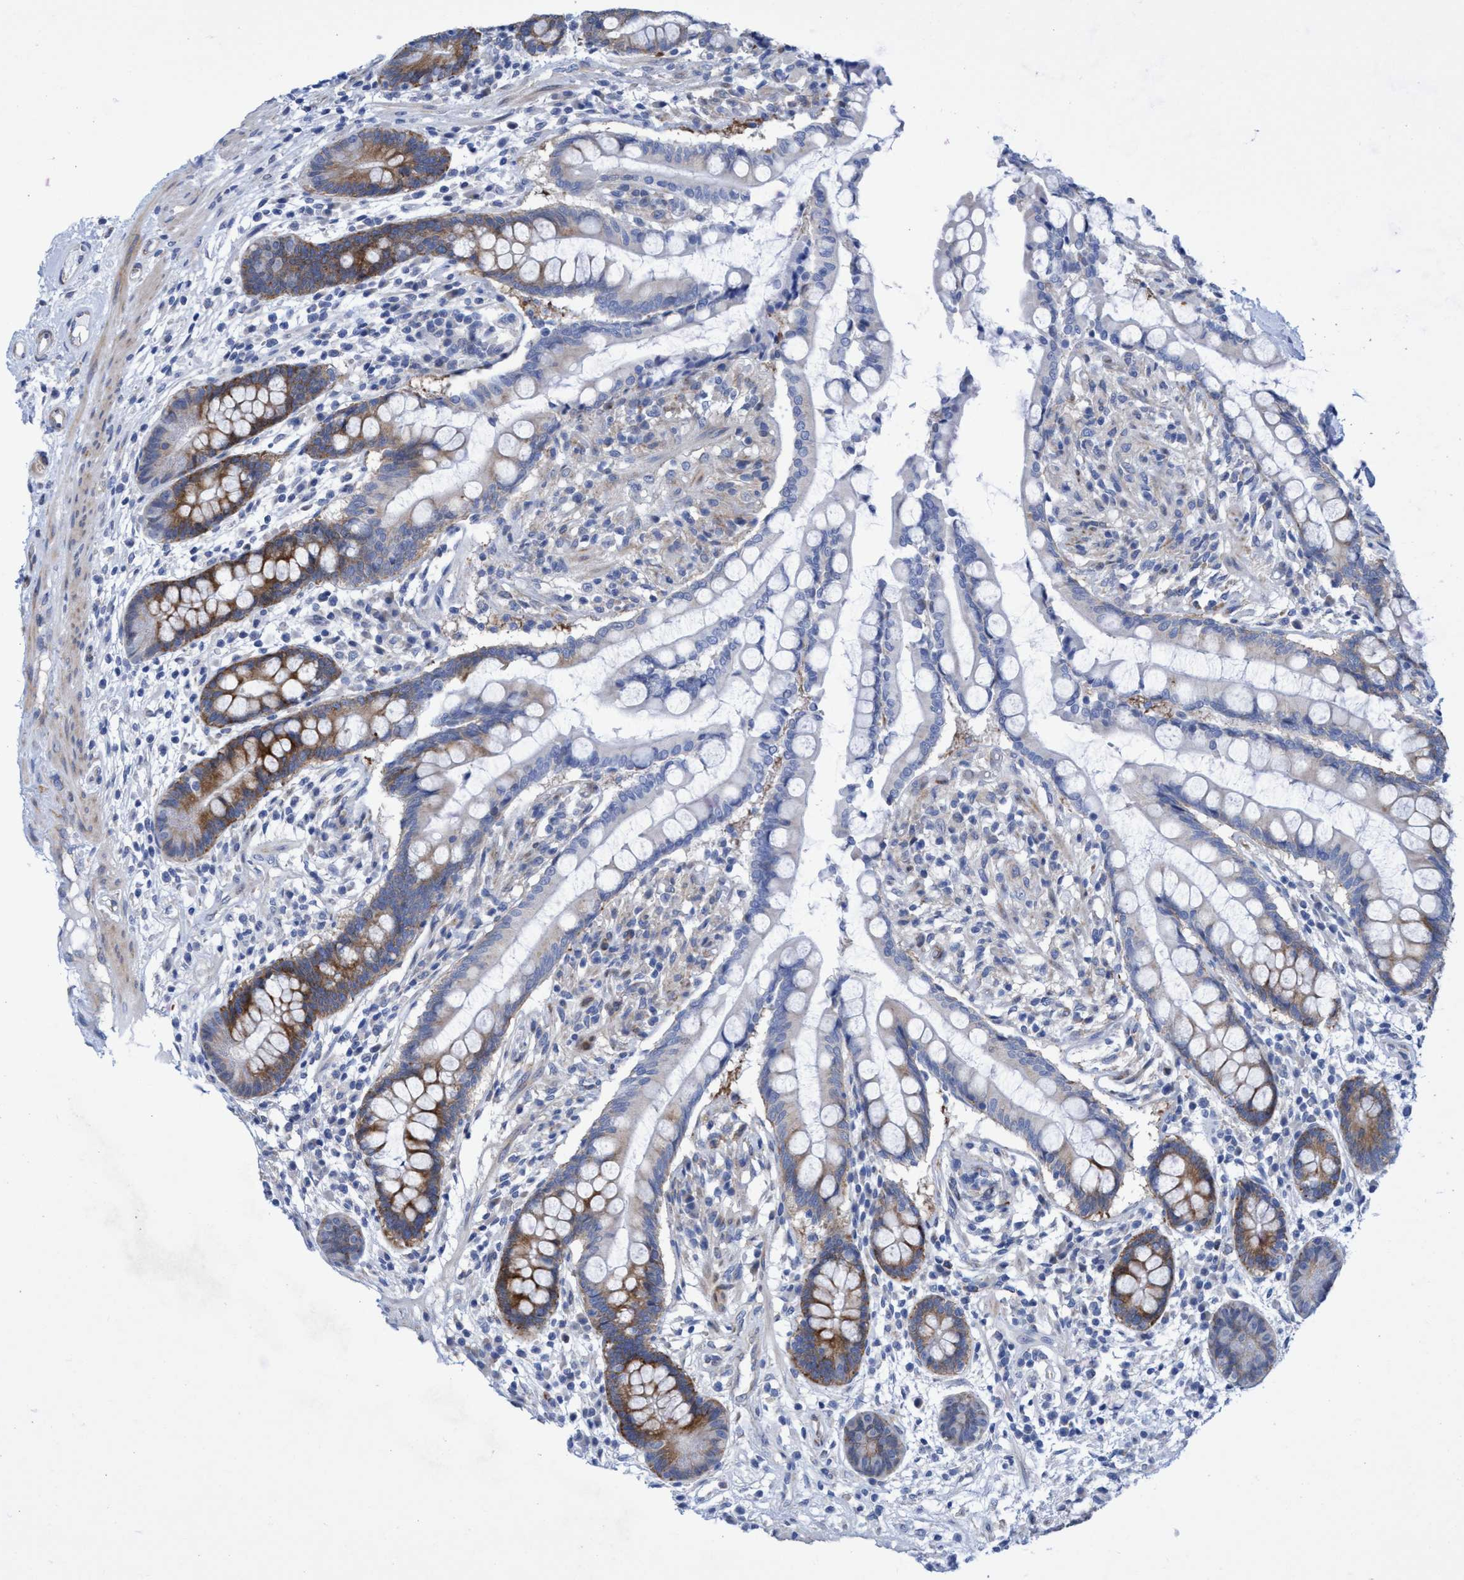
{"staining": {"intensity": "negative", "quantity": "none", "location": "none"}, "tissue": "colon", "cell_type": "Endothelial cells", "image_type": "normal", "snomed": [{"axis": "morphology", "description": "Normal tissue, NOS"}, {"axis": "topography", "description": "Colon"}], "caption": "Immunohistochemistry photomicrograph of unremarkable human colon stained for a protein (brown), which shows no staining in endothelial cells.", "gene": "R3HCC1", "patient": {"sex": "male", "age": 73}}